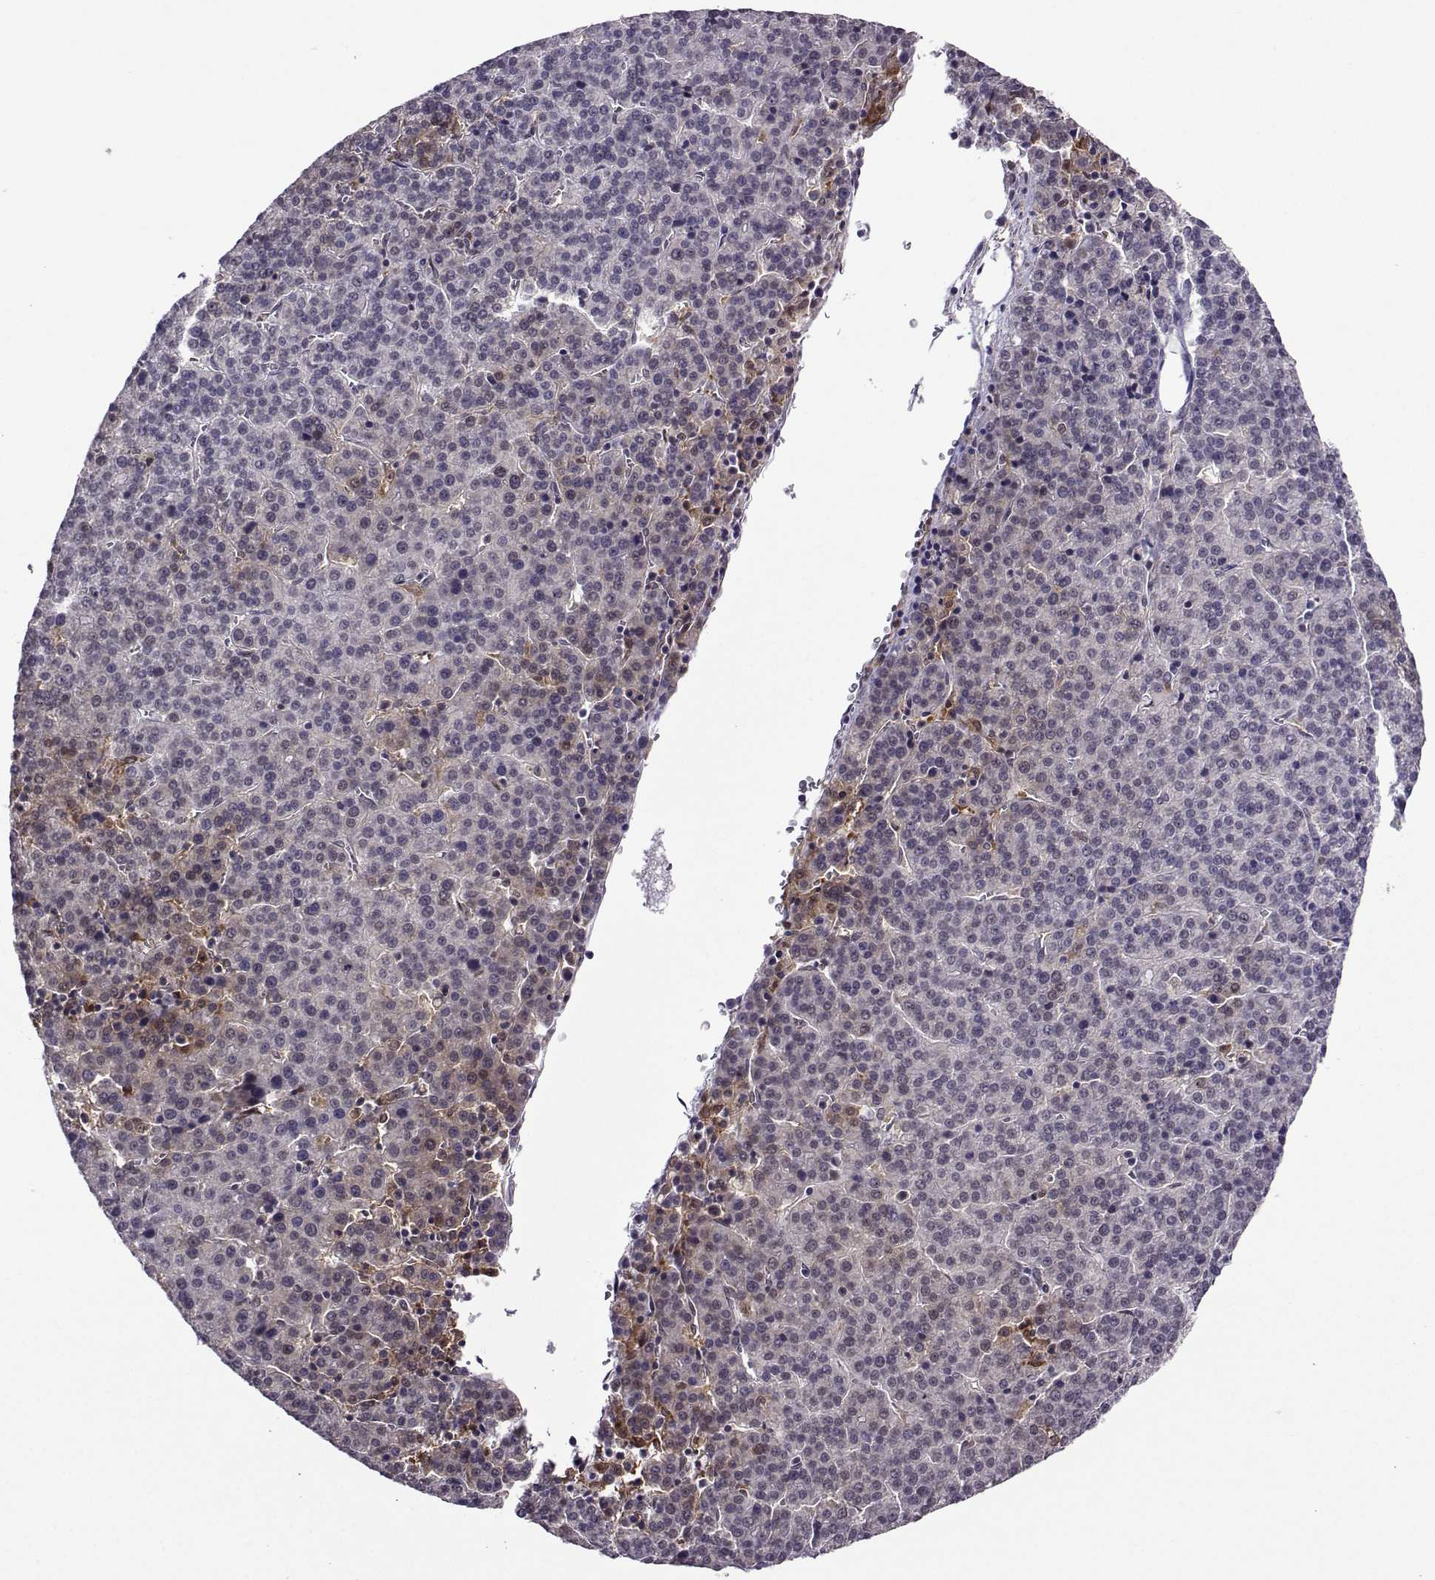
{"staining": {"intensity": "negative", "quantity": "none", "location": "none"}, "tissue": "liver cancer", "cell_type": "Tumor cells", "image_type": "cancer", "snomed": [{"axis": "morphology", "description": "Carcinoma, Hepatocellular, NOS"}, {"axis": "topography", "description": "Liver"}], "caption": "The immunohistochemistry (IHC) histopathology image has no significant positivity in tumor cells of liver cancer tissue.", "gene": "DDX20", "patient": {"sex": "female", "age": 58}}